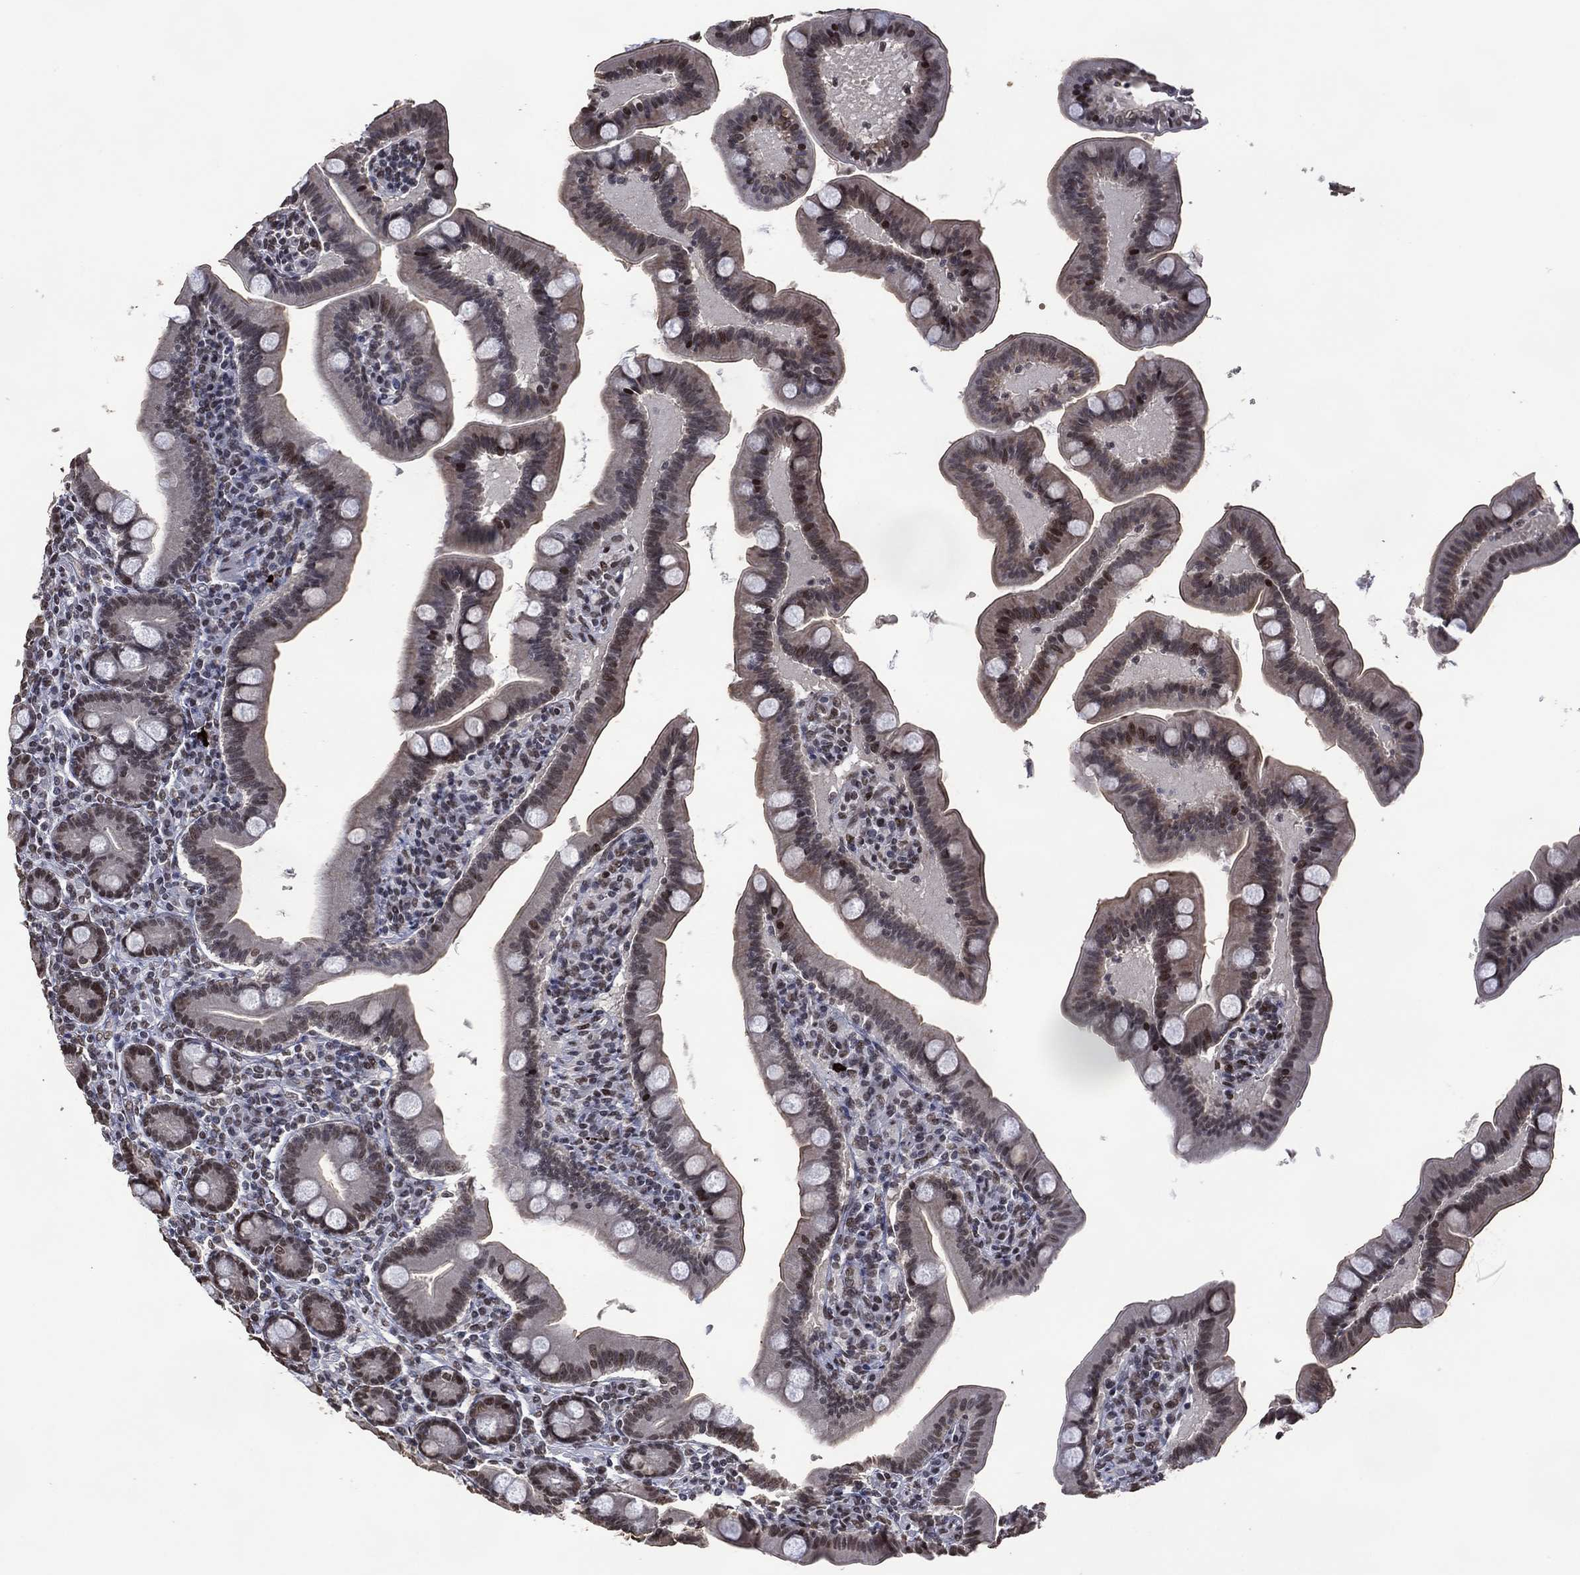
{"staining": {"intensity": "weak", "quantity": "<25%", "location": "nuclear"}, "tissue": "small intestine", "cell_type": "Glandular cells", "image_type": "normal", "snomed": [{"axis": "morphology", "description": "Normal tissue, NOS"}, {"axis": "topography", "description": "Small intestine"}], "caption": "Immunohistochemistry of benign small intestine shows no positivity in glandular cells. (Immunohistochemistry (ihc), brightfield microscopy, high magnification).", "gene": "EHMT1", "patient": {"sex": "male", "age": 66}}